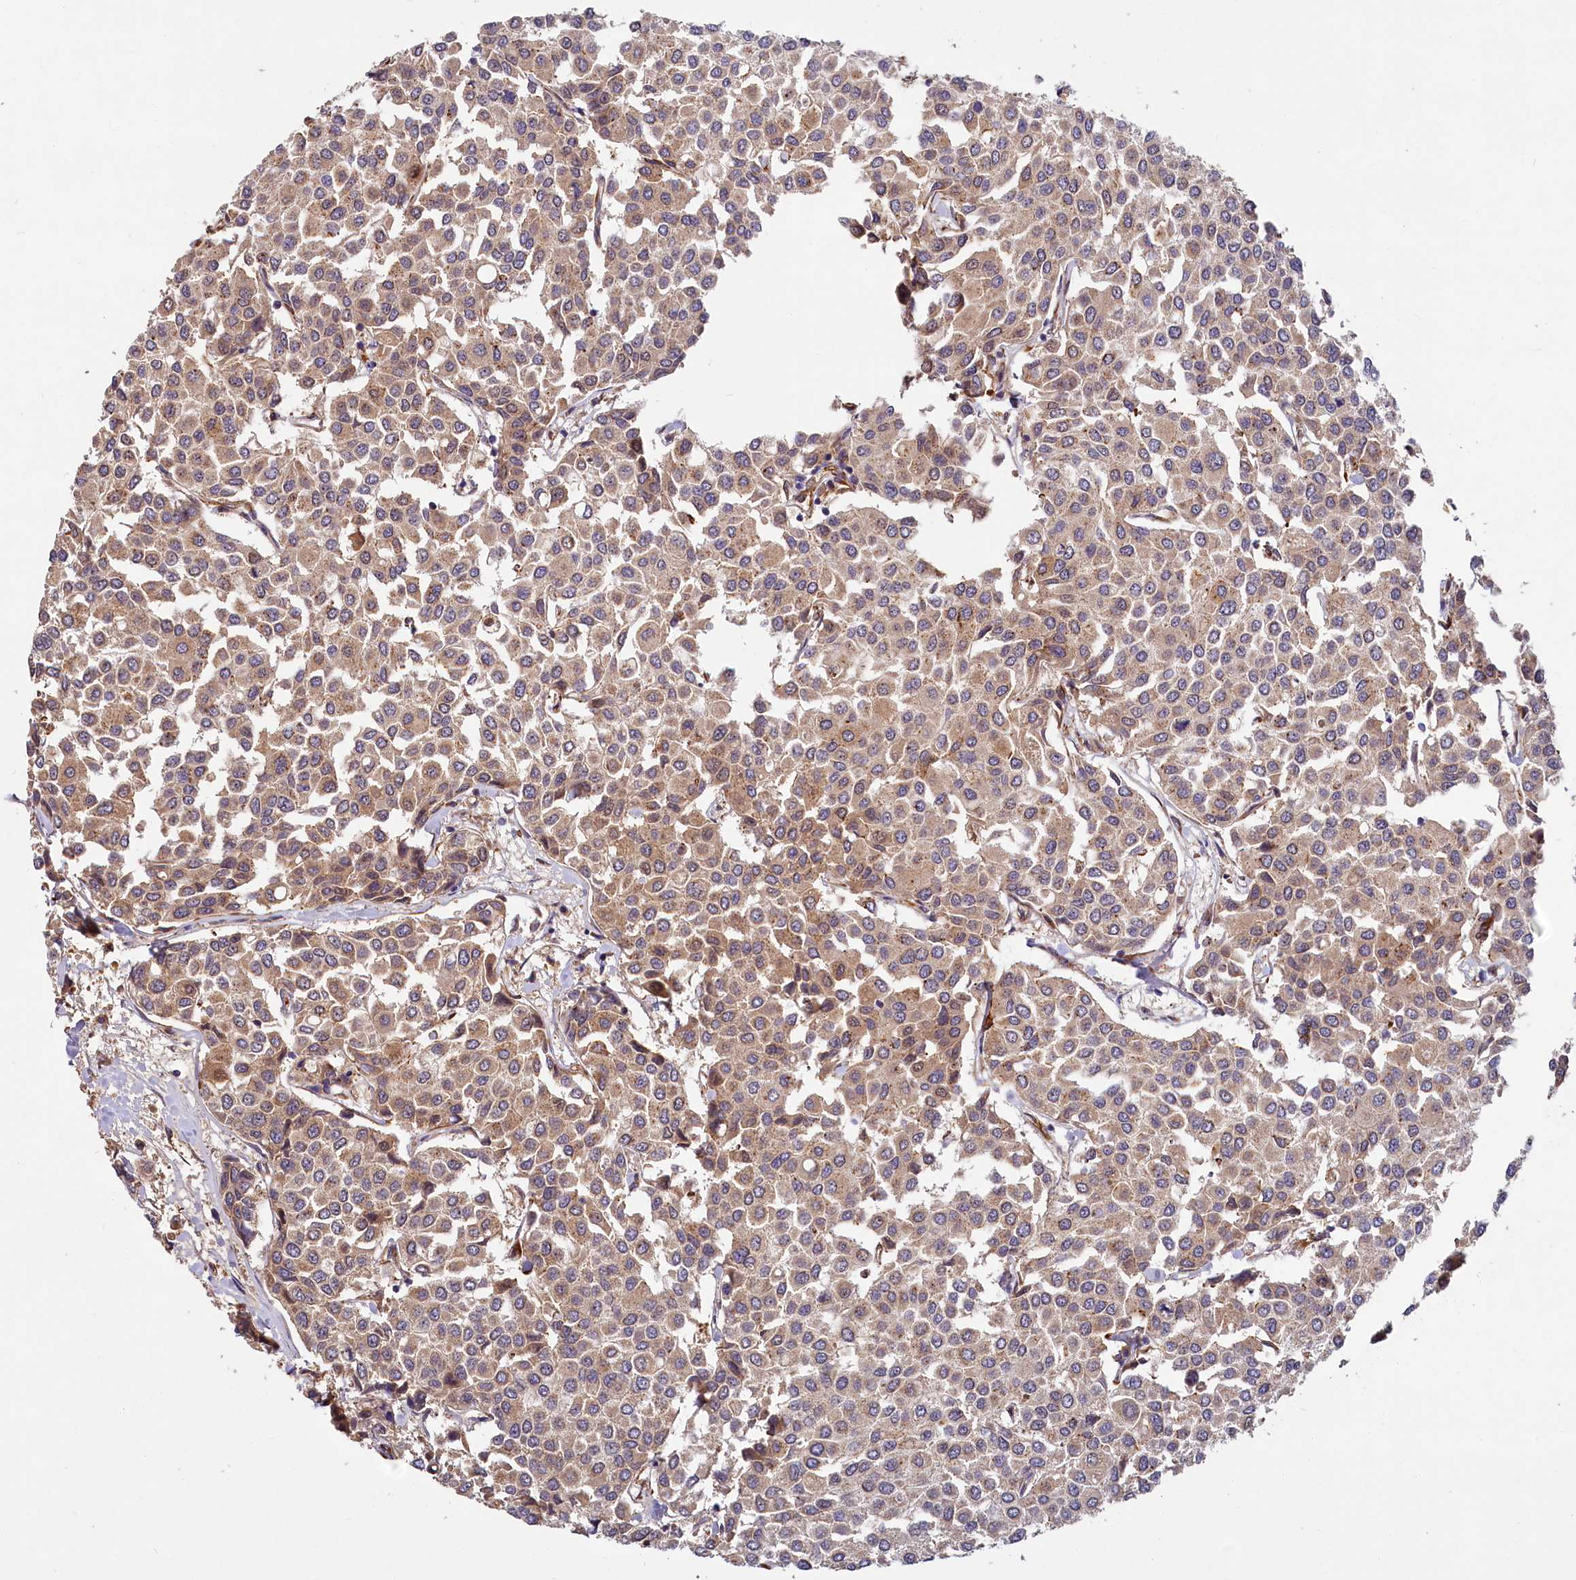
{"staining": {"intensity": "weak", "quantity": ">75%", "location": "cytoplasmic/membranous"}, "tissue": "breast cancer", "cell_type": "Tumor cells", "image_type": "cancer", "snomed": [{"axis": "morphology", "description": "Duct carcinoma"}, {"axis": "topography", "description": "Breast"}], "caption": "Protein analysis of breast cancer (intraductal carcinoma) tissue displays weak cytoplasmic/membranous positivity in about >75% of tumor cells.", "gene": "PKN2", "patient": {"sex": "female", "age": 55}}